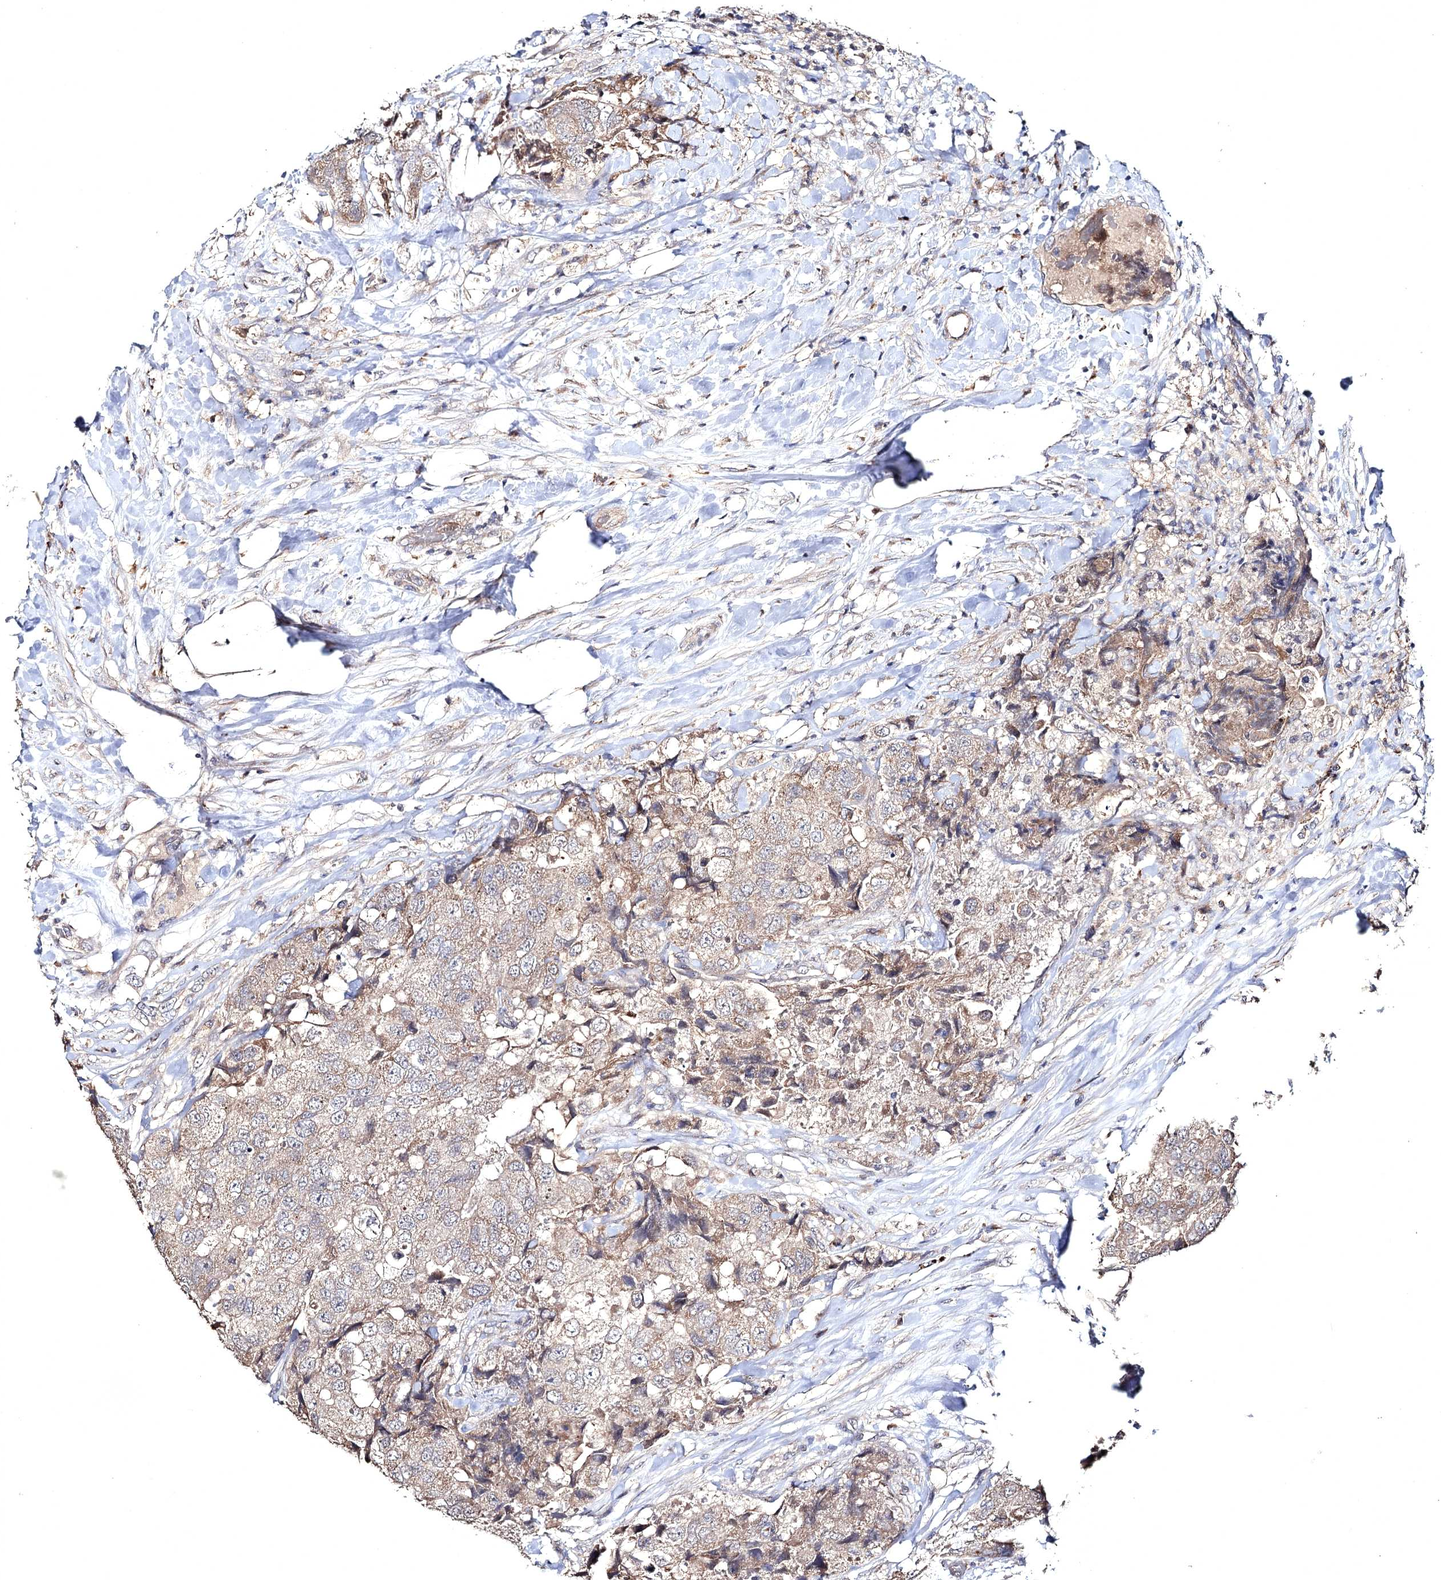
{"staining": {"intensity": "weak", "quantity": ">75%", "location": "cytoplasmic/membranous"}, "tissue": "breast cancer", "cell_type": "Tumor cells", "image_type": "cancer", "snomed": [{"axis": "morphology", "description": "Duct carcinoma"}, {"axis": "topography", "description": "Breast"}], "caption": "Breast cancer was stained to show a protein in brown. There is low levels of weak cytoplasmic/membranous positivity in approximately >75% of tumor cells.", "gene": "SEMA4G", "patient": {"sex": "female", "age": 62}}